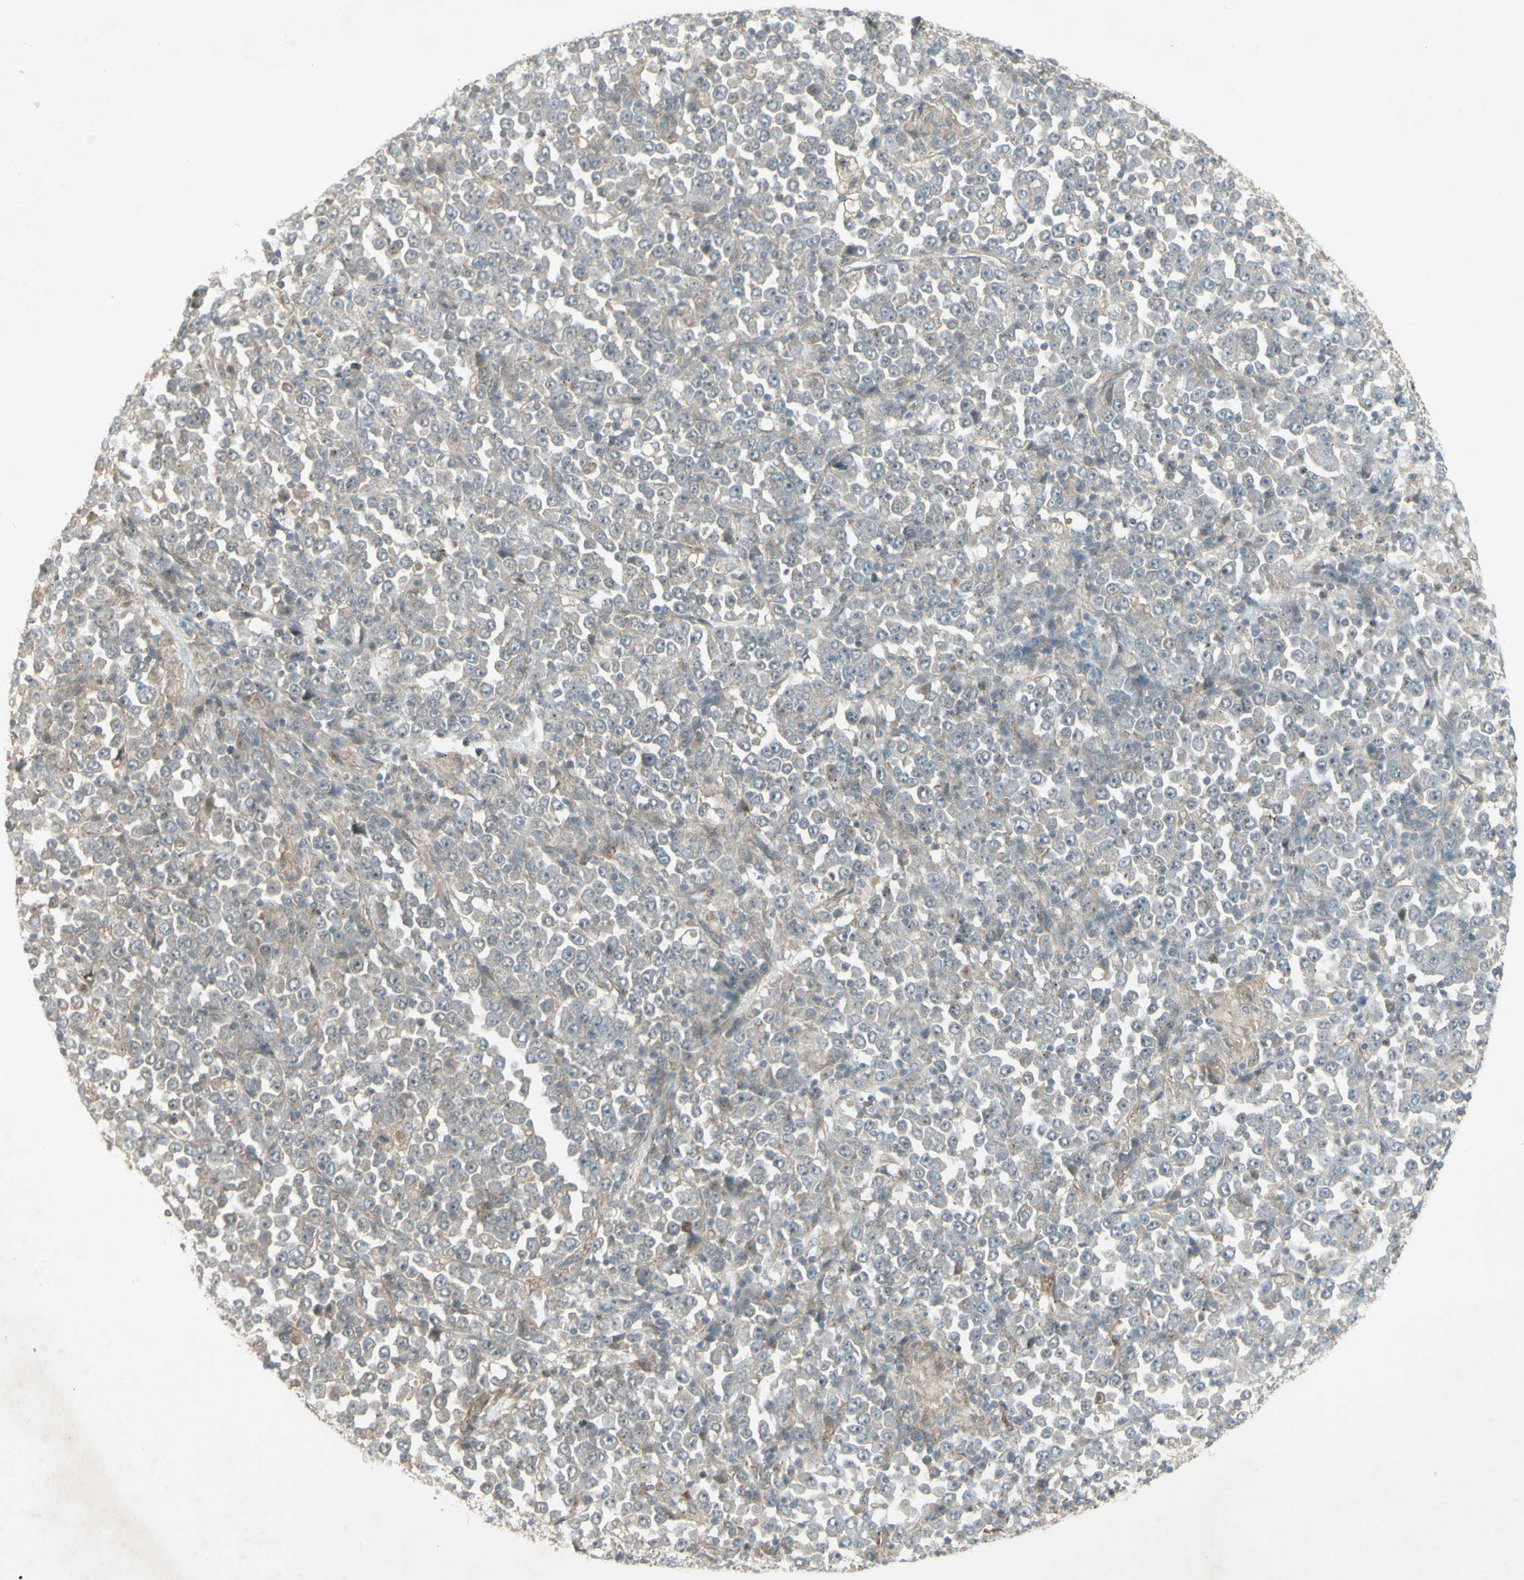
{"staining": {"intensity": "negative", "quantity": "none", "location": "none"}, "tissue": "stomach cancer", "cell_type": "Tumor cells", "image_type": "cancer", "snomed": [{"axis": "morphology", "description": "Normal tissue, NOS"}, {"axis": "morphology", "description": "Adenocarcinoma, NOS"}, {"axis": "topography", "description": "Stomach, upper"}, {"axis": "topography", "description": "Stomach"}], "caption": "Tumor cells show no significant protein expression in stomach cancer (adenocarcinoma).", "gene": "MSH6", "patient": {"sex": "male", "age": 59}}